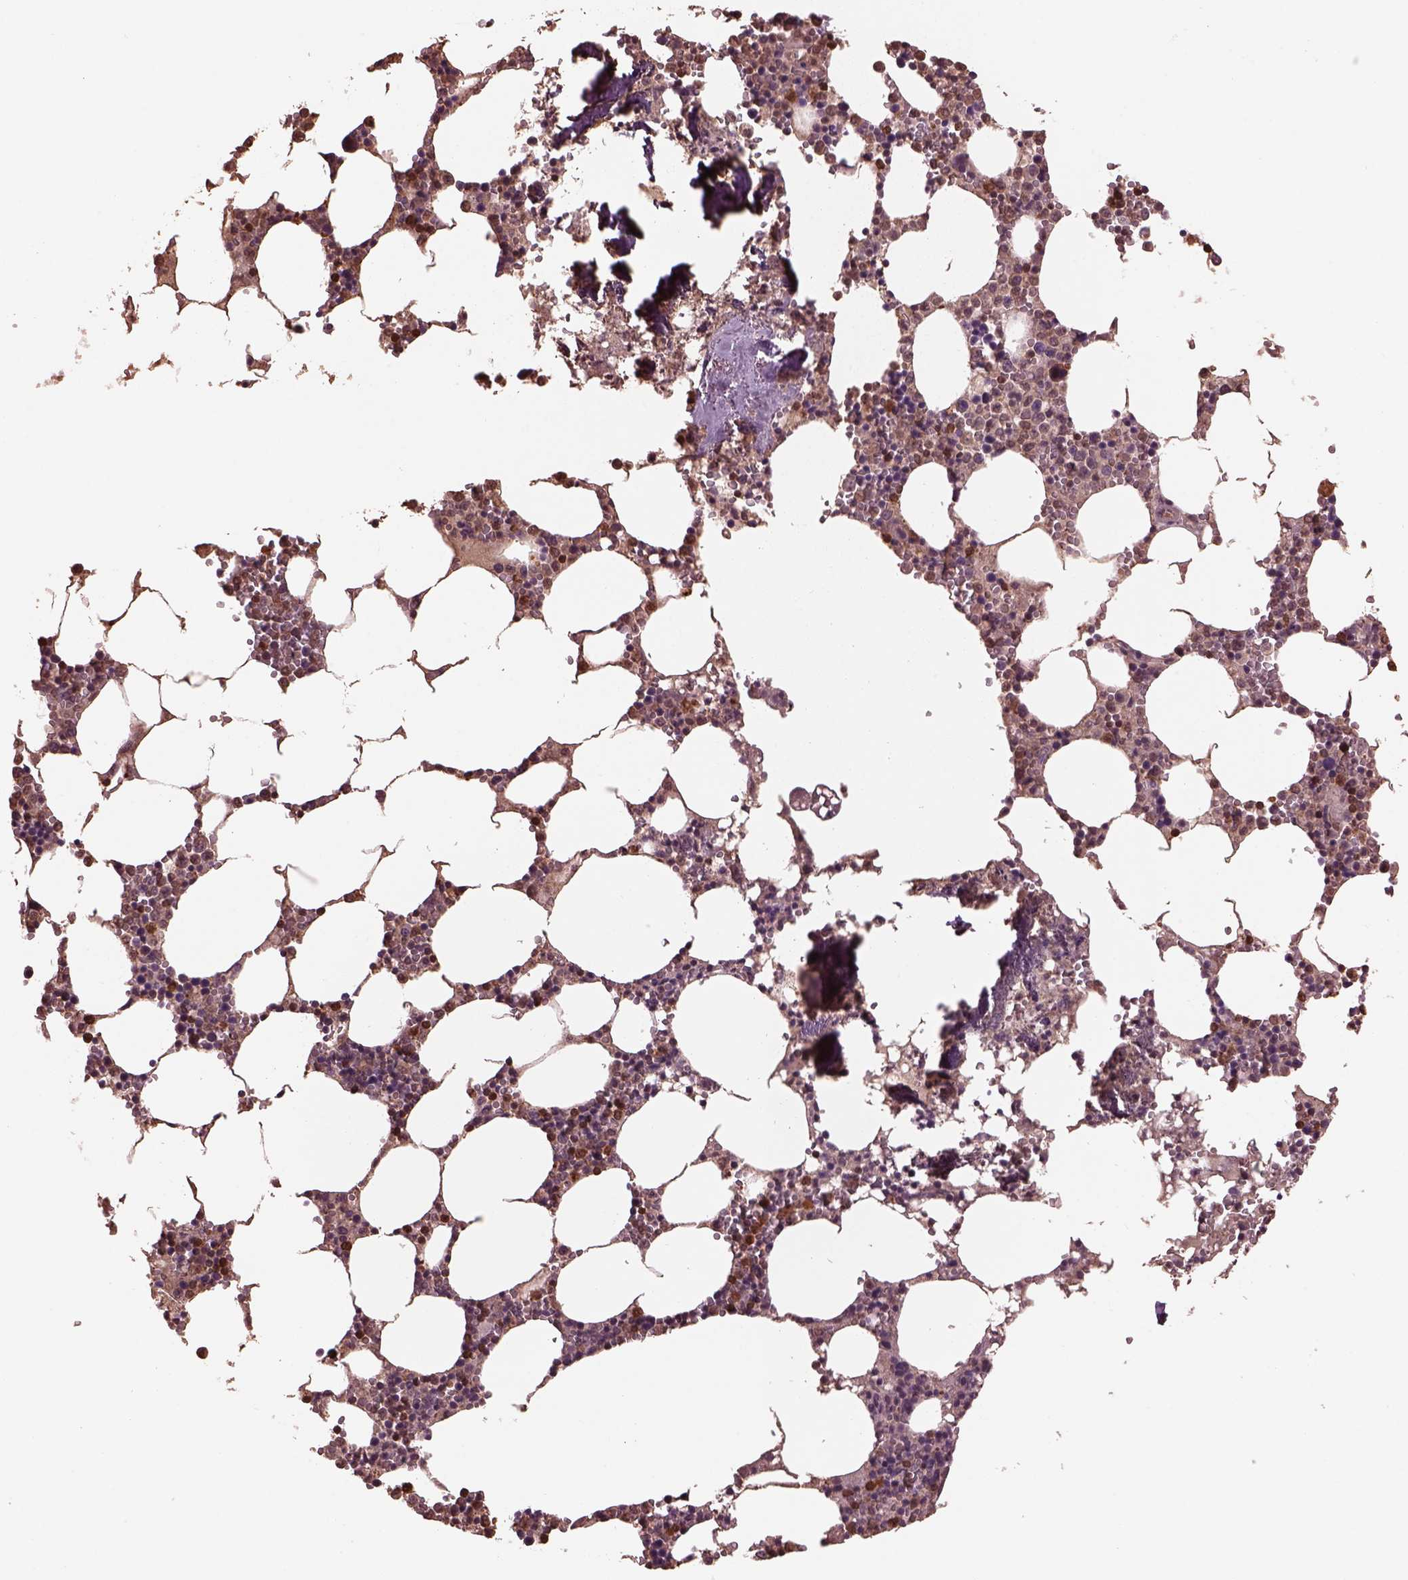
{"staining": {"intensity": "moderate", "quantity": "25%-75%", "location": "cytoplasmic/membranous,nuclear"}, "tissue": "bone marrow", "cell_type": "Hematopoietic cells", "image_type": "normal", "snomed": [{"axis": "morphology", "description": "Normal tissue, NOS"}, {"axis": "topography", "description": "Bone marrow"}], "caption": "DAB immunohistochemical staining of benign bone marrow reveals moderate cytoplasmic/membranous,nuclear protein expression in approximately 25%-75% of hematopoietic cells.", "gene": "IL31RA", "patient": {"sex": "female", "age": 64}}